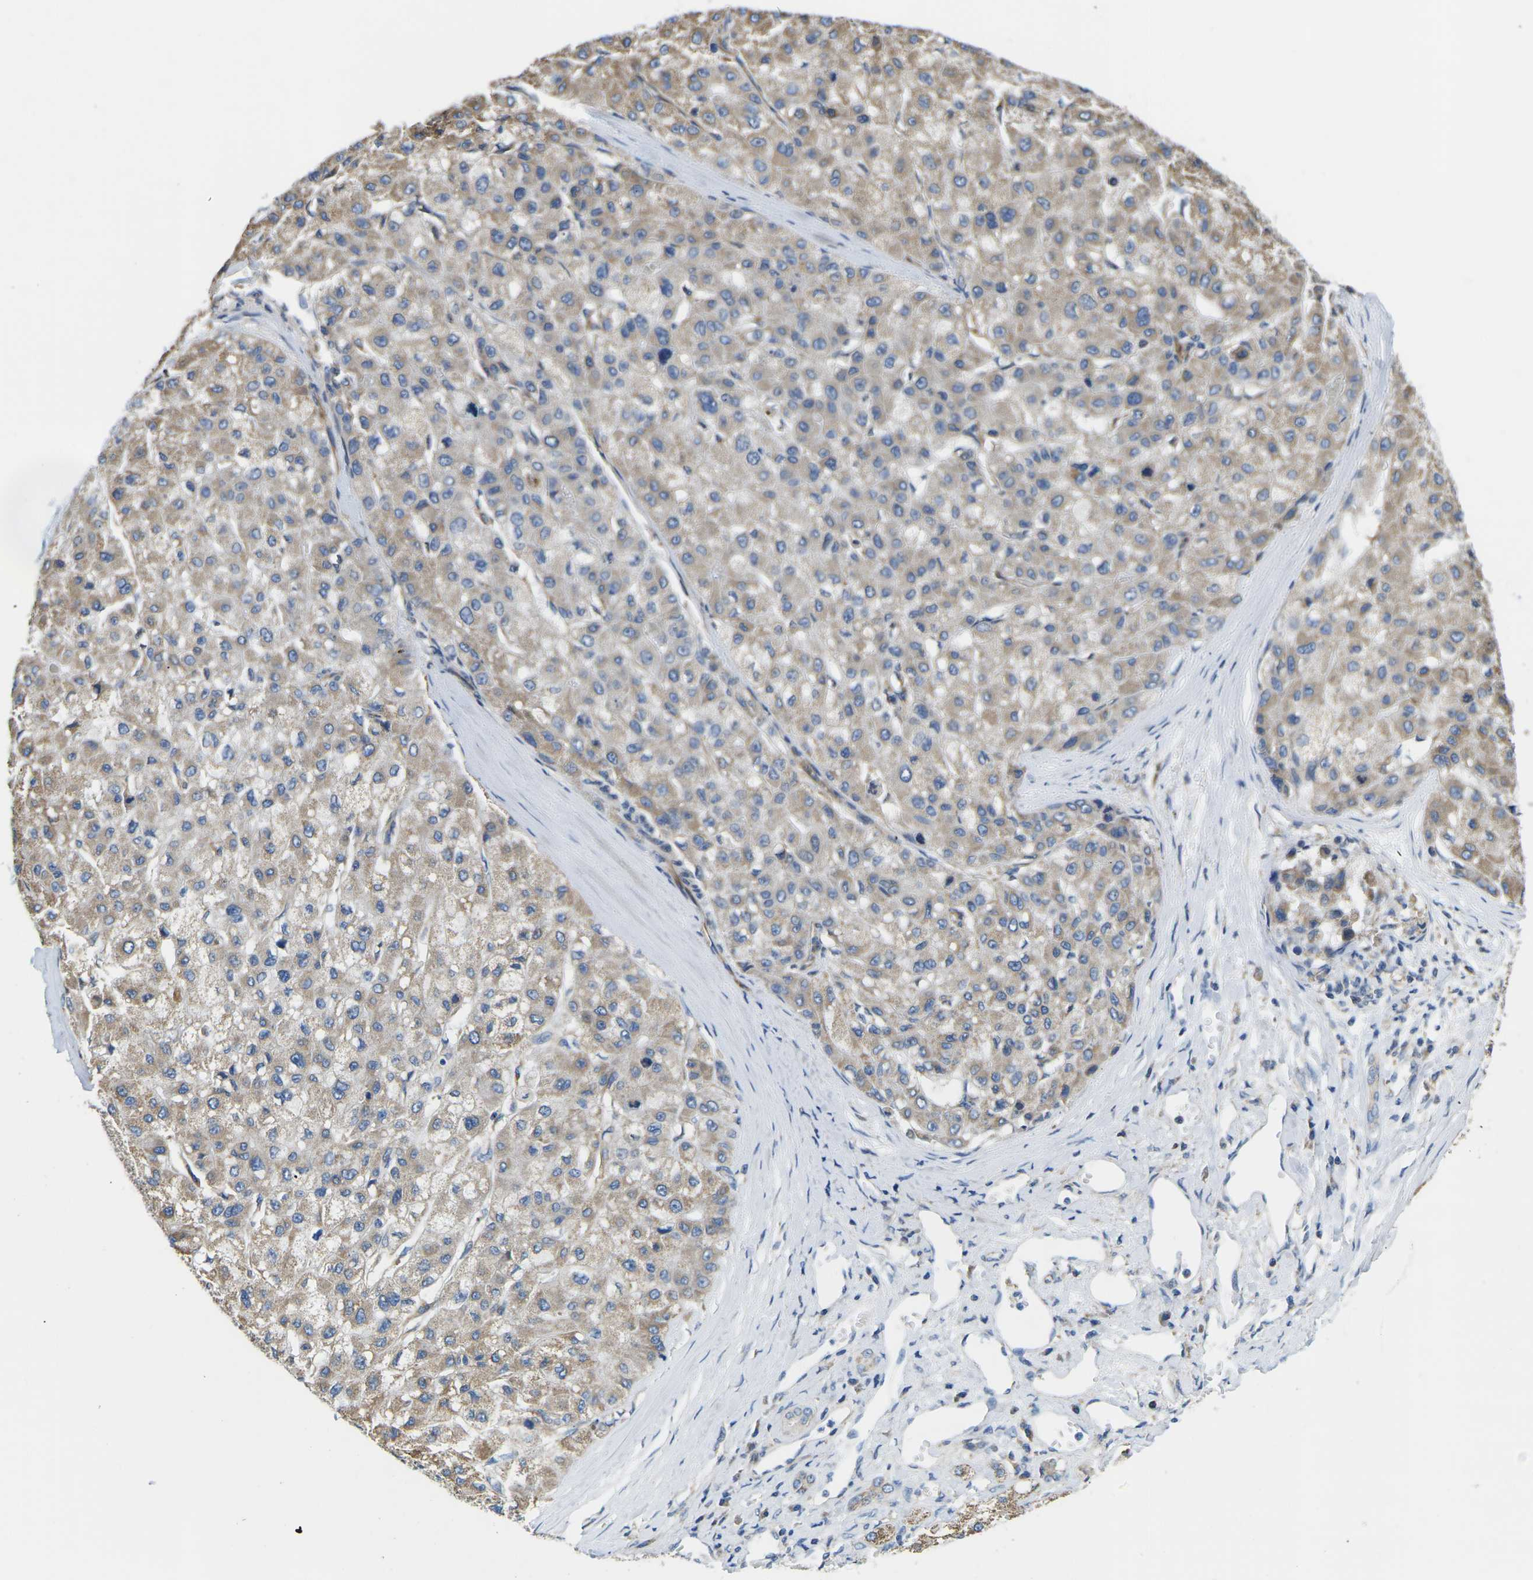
{"staining": {"intensity": "moderate", "quantity": ">75%", "location": "cytoplasmic/membranous"}, "tissue": "liver cancer", "cell_type": "Tumor cells", "image_type": "cancer", "snomed": [{"axis": "morphology", "description": "Carcinoma, Hepatocellular, NOS"}, {"axis": "topography", "description": "Liver"}], "caption": "Protein staining of liver cancer tissue exhibits moderate cytoplasmic/membranous positivity in about >75% of tumor cells.", "gene": "TMEFF2", "patient": {"sex": "male", "age": 80}}